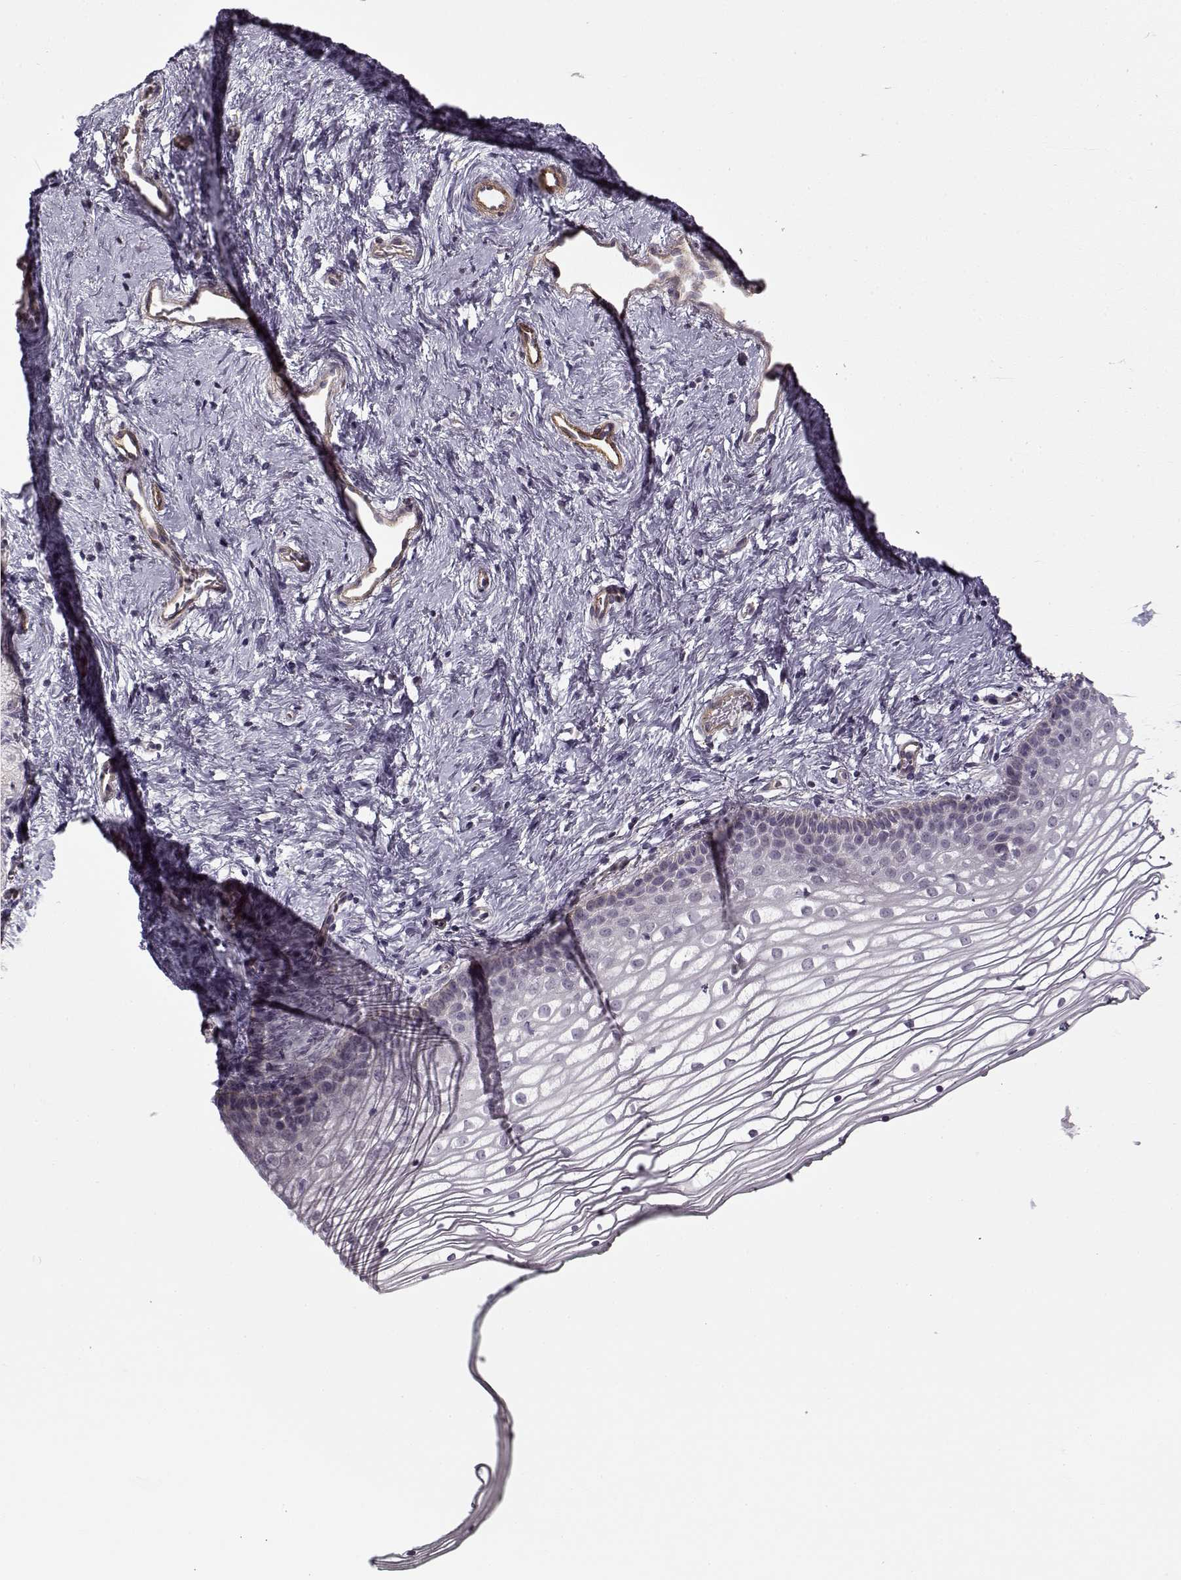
{"staining": {"intensity": "negative", "quantity": "none", "location": "none"}, "tissue": "vagina", "cell_type": "Squamous epithelial cells", "image_type": "normal", "snomed": [{"axis": "morphology", "description": "Normal tissue, NOS"}, {"axis": "topography", "description": "Vagina"}], "caption": "High magnification brightfield microscopy of benign vagina stained with DAB (brown) and counterstained with hematoxylin (blue): squamous epithelial cells show no significant expression.", "gene": "LAMB2", "patient": {"sex": "female", "age": 36}}